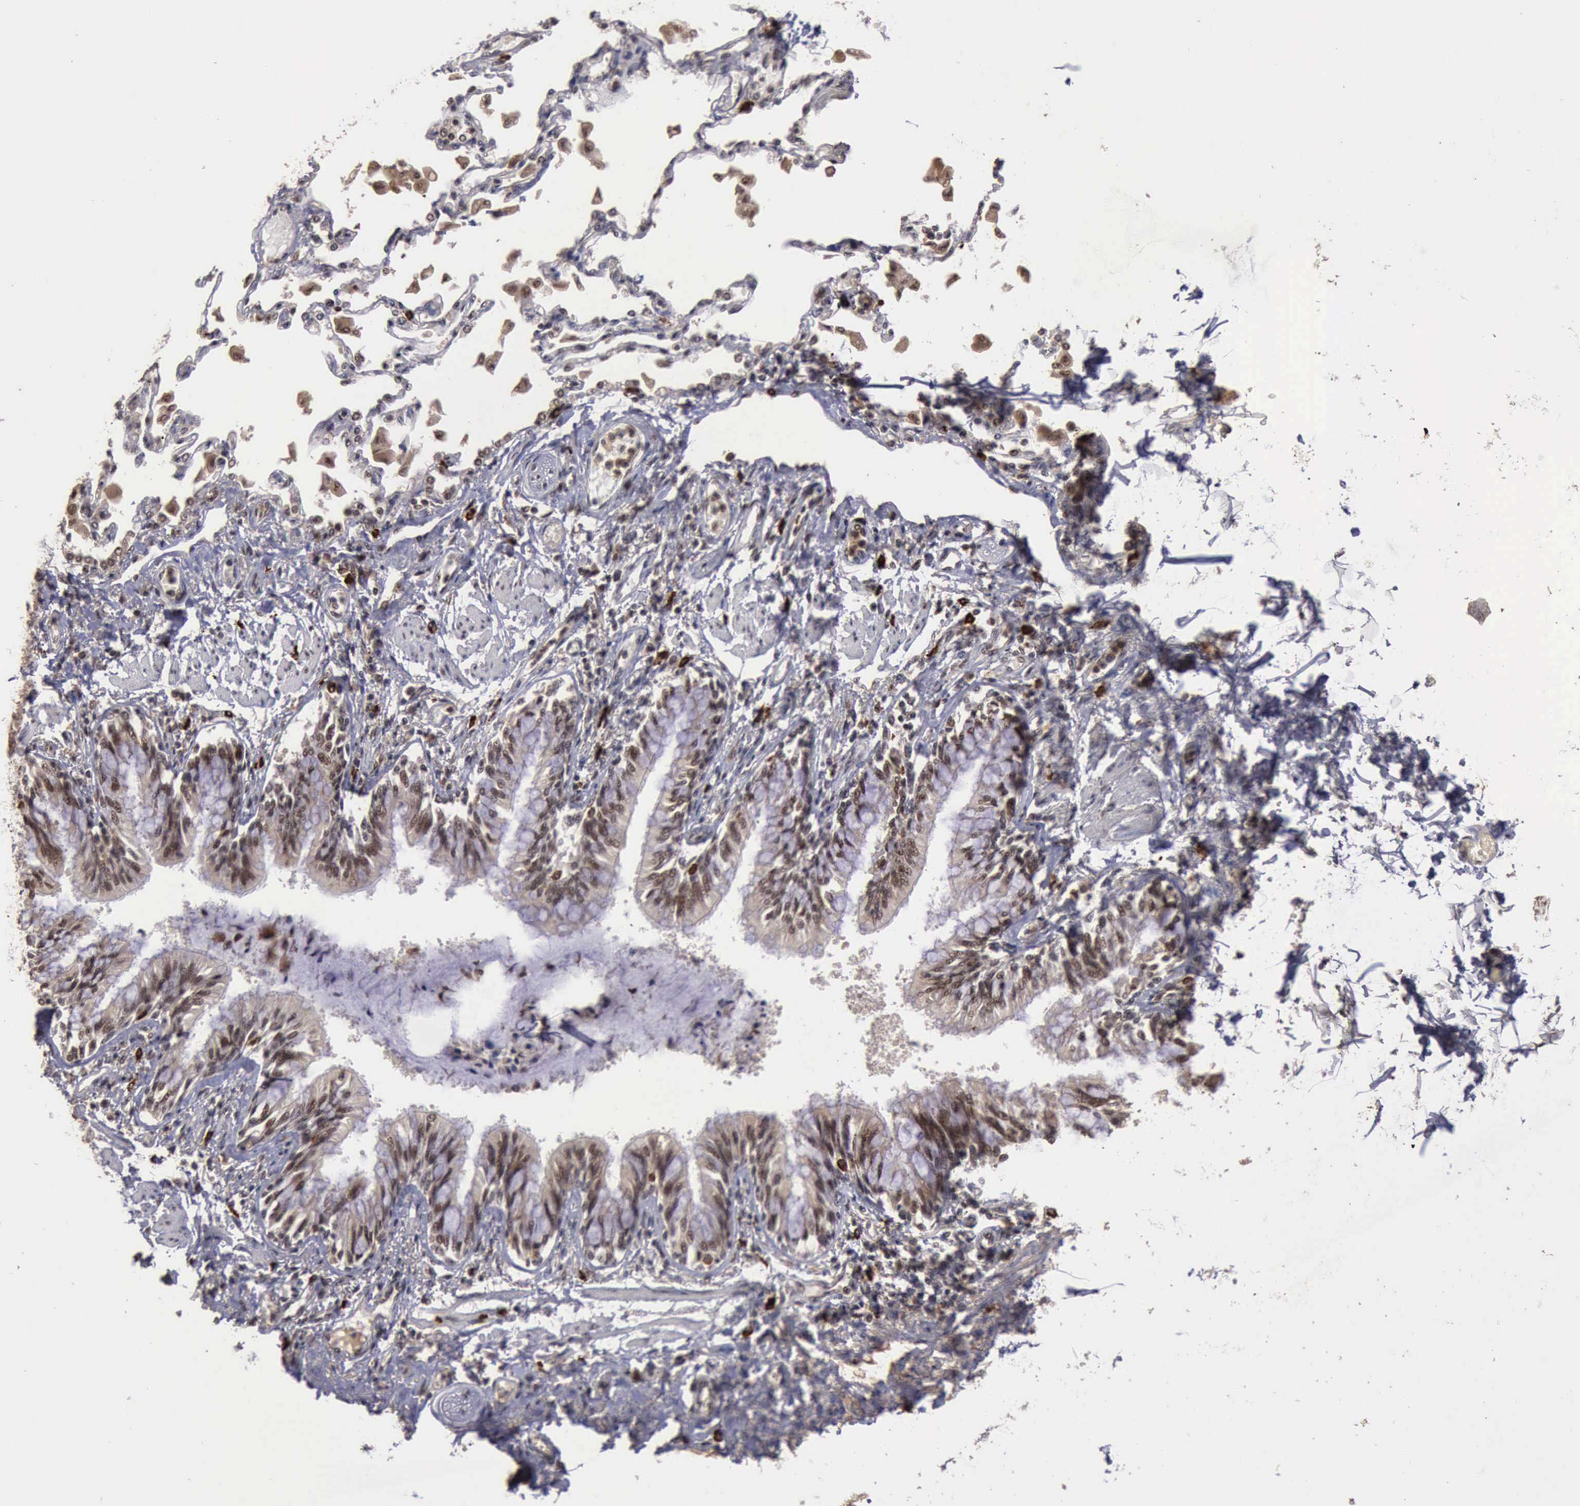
{"staining": {"intensity": "strong", "quantity": ">75%", "location": "nuclear"}, "tissue": "adipose tissue", "cell_type": "Adipocytes", "image_type": "normal", "snomed": [{"axis": "morphology", "description": "Normal tissue, NOS"}, {"axis": "morphology", "description": "Adenocarcinoma, NOS"}, {"axis": "topography", "description": "Cartilage tissue"}, {"axis": "topography", "description": "Lung"}], "caption": "Protein expression analysis of benign adipose tissue reveals strong nuclear positivity in about >75% of adipocytes. (IHC, brightfield microscopy, high magnification).", "gene": "TRMT2A", "patient": {"sex": "female", "age": 67}}